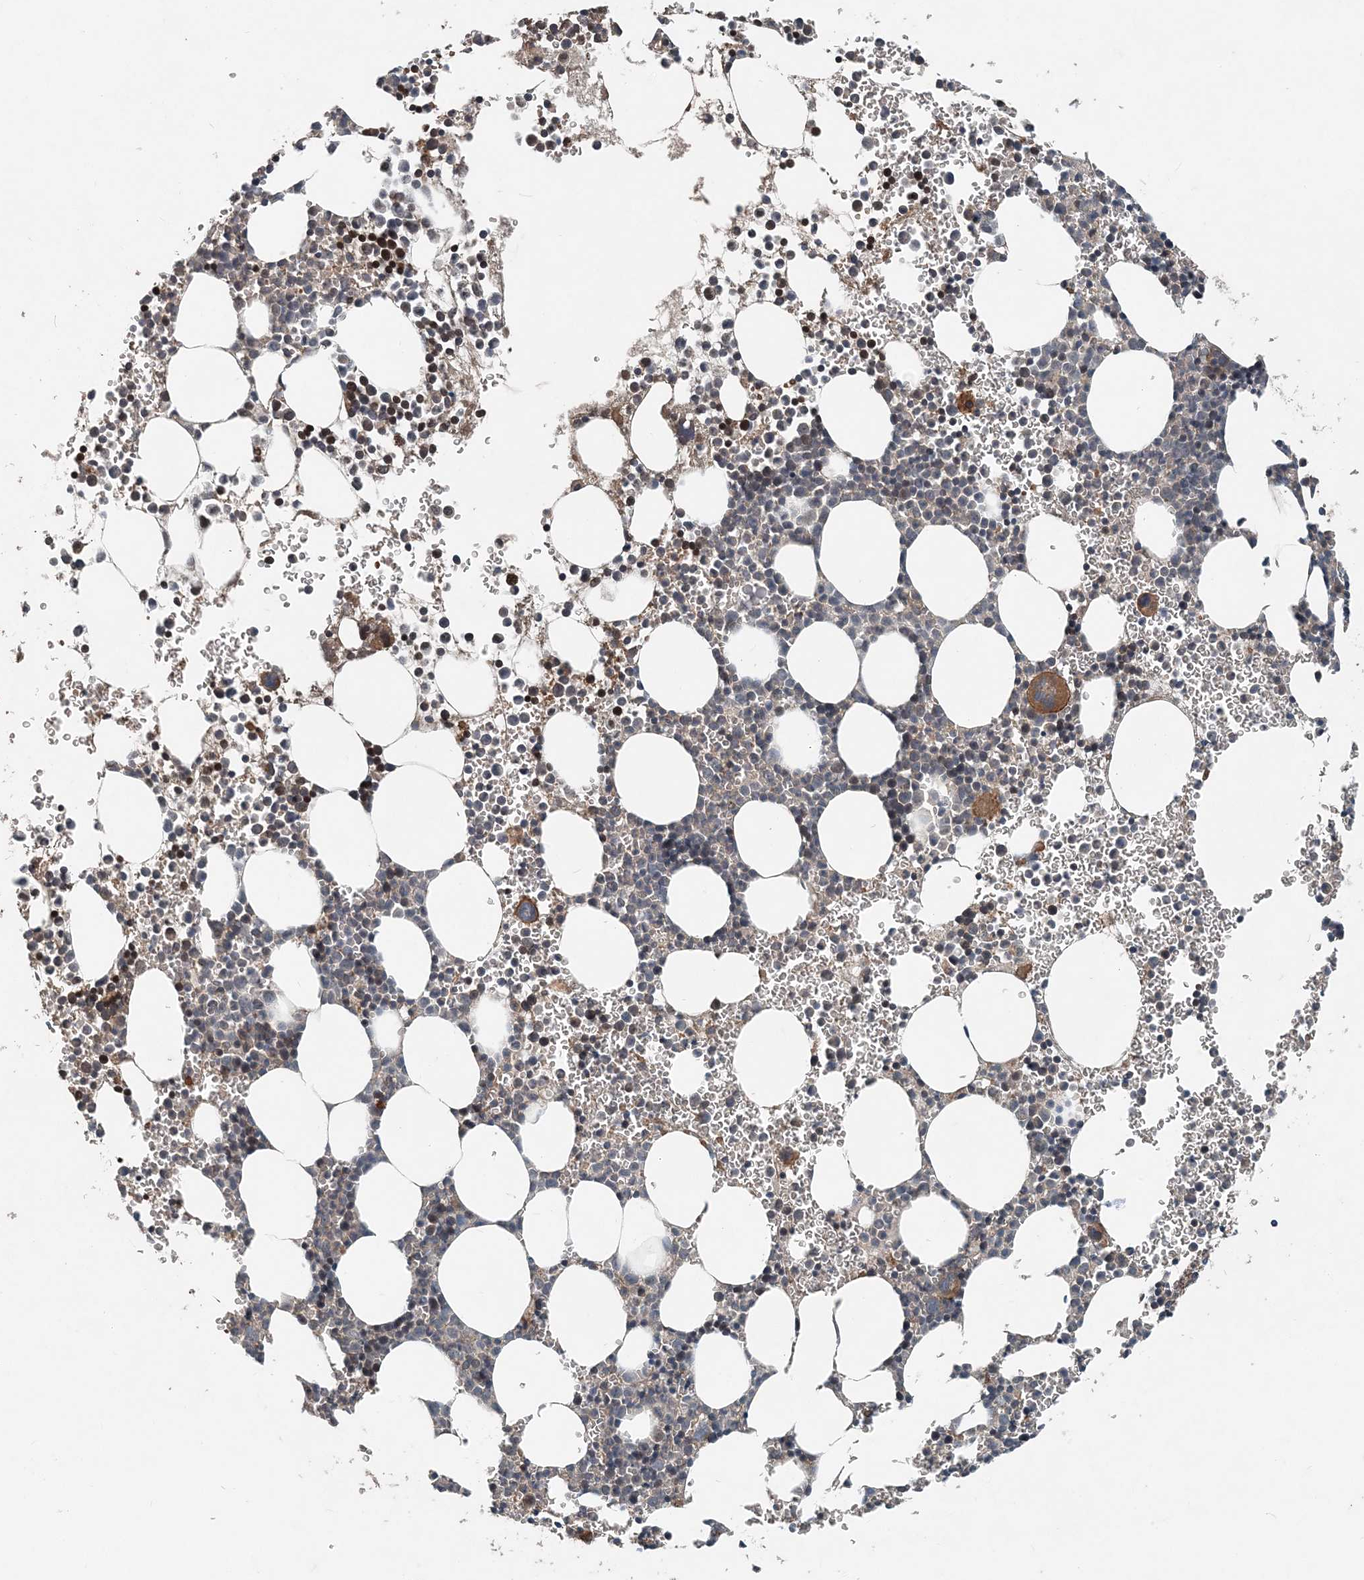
{"staining": {"intensity": "moderate", "quantity": "<25%", "location": "cytoplasmic/membranous"}, "tissue": "bone marrow", "cell_type": "Hematopoietic cells", "image_type": "normal", "snomed": [{"axis": "morphology", "description": "Normal tissue, NOS"}, {"axis": "topography", "description": "Bone marrow"}], "caption": "An IHC histopathology image of normal tissue is shown. Protein staining in brown highlights moderate cytoplasmic/membranous positivity in bone marrow within hematopoietic cells.", "gene": "SMPD3", "patient": {"sex": "female", "age": 78}}